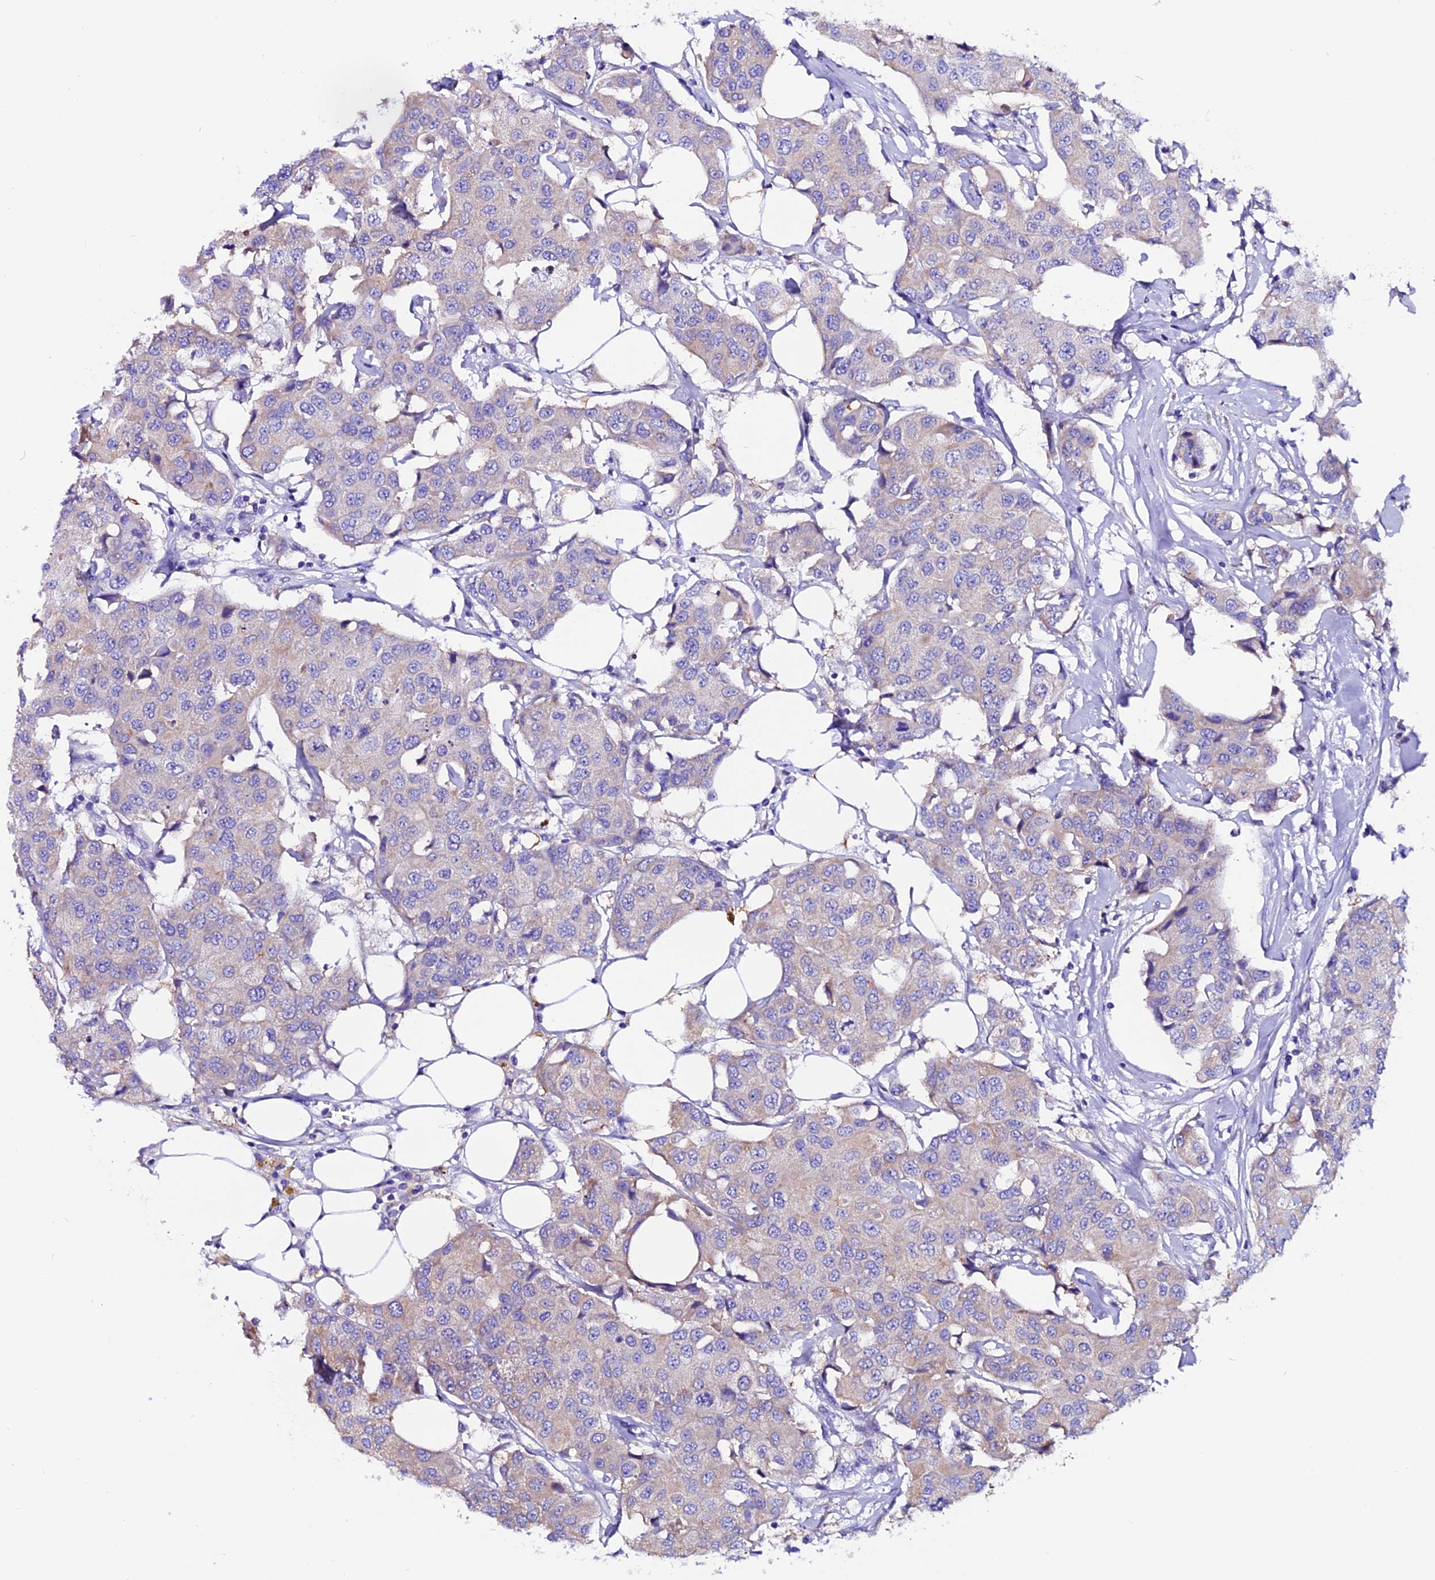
{"staining": {"intensity": "weak", "quantity": "25%-75%", "location": "cytoplasmic/membranous"}, "tissue": "breast cancer", "cell_type": "Tumor cells", "image_type": "cancer", "snomed": [{"axis": "morphology", "description": "Duct carcinoma"}, {"axis": "topography", "description": "Breast"}], "caption": "A brown stain shows weak cytoplasmic/membranous positivity of a protein in human intraductal carcinoma (breast) tumor cells.", "gene": "COMTD1", "patient": {"sex": "female", "age": 80}}